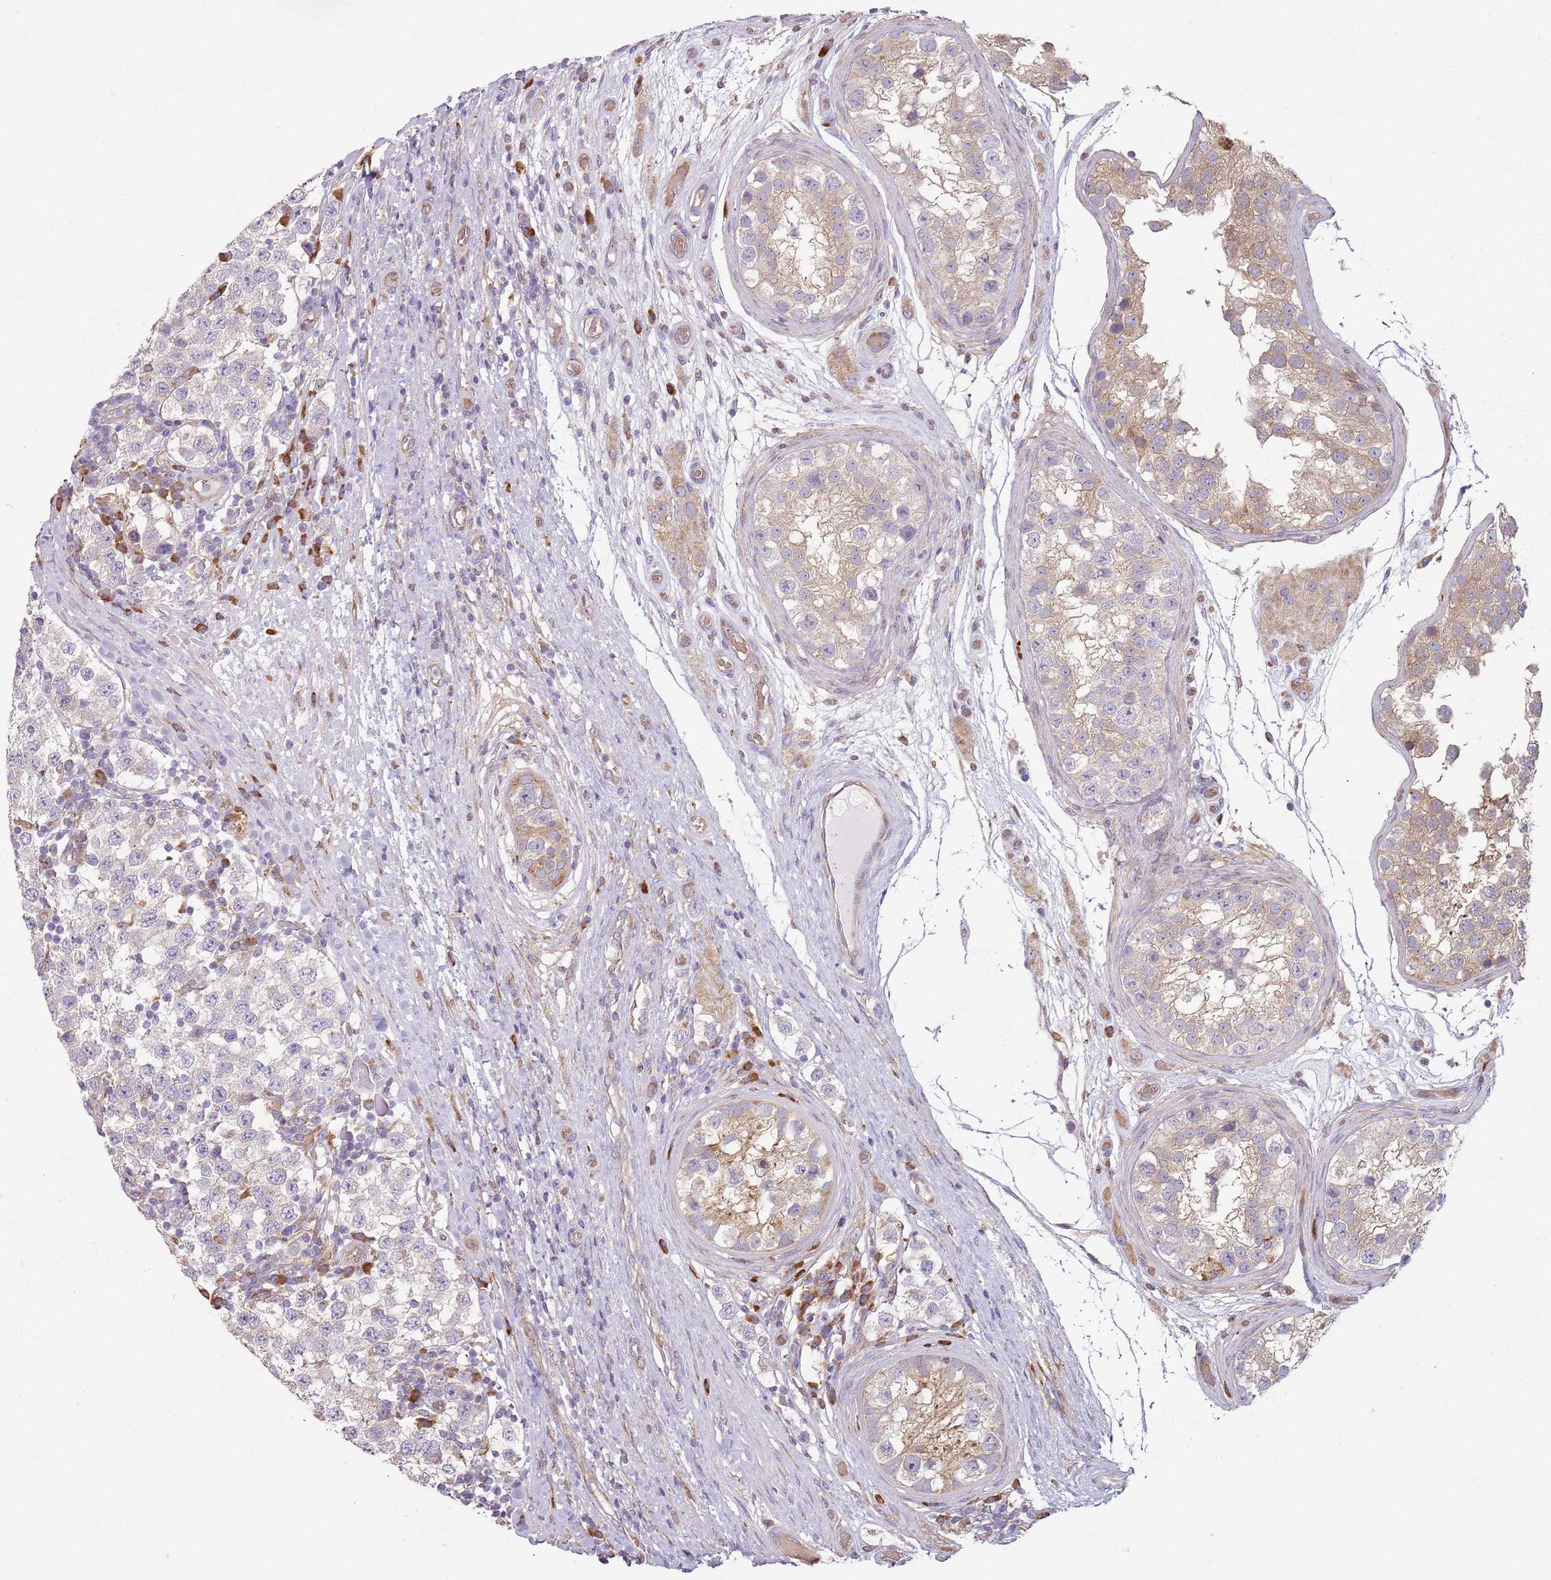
{"staining": {"intensity": "negative", "quantity": "none", "location": "none"}, "tissue": "testis cancer", "cell_type": "Tumor cells", "image_type": "cancer", "snomed": [{"axis": "morphology", "description": "Seminoma, NOS"}, {"axis": "topography", "description": "Testis"}], "caption": "A micrograph of human testis cancer (seminoma) is negative for staining in tumor cells.", "gene": "SPATA2", "patient": {"sex": "male", "age": 34}}